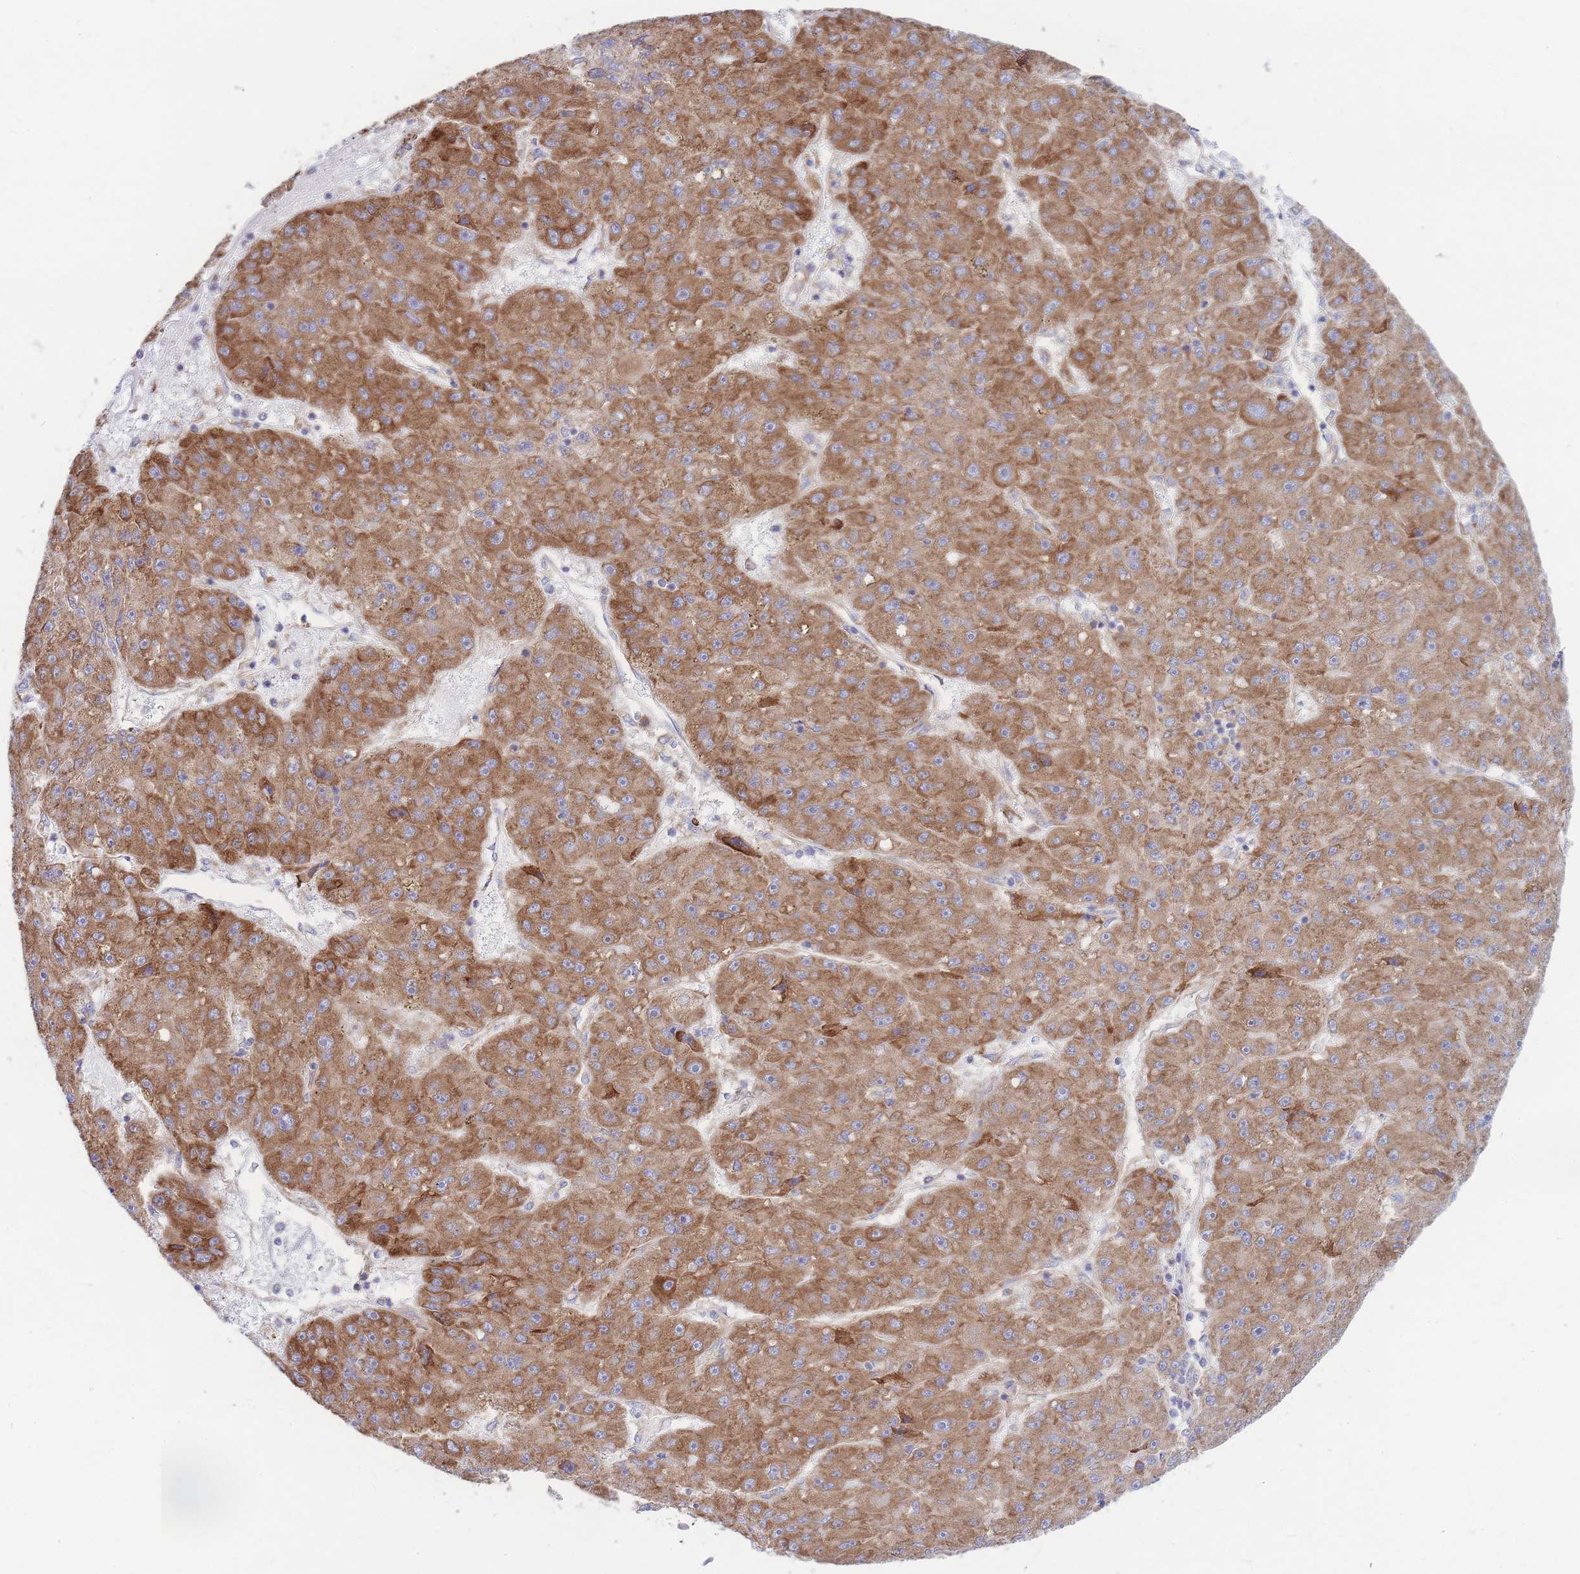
{"staining": {"intensity": "moderate", "quantity": ">75%", "location": "cytoplasmic/membranous"}, "tissue": "liver cancer", "cell_type": "Tumor cells", "image_type": "cancer", "snomed": [{"axis": "morphology", "description": "Carcinoma, Hepatocellular, NOS"}, {"axis": "topography", "description": "Liver"}], "caption": "Liver hepatocellular carcinoma tissue shows moderate cytoplasmic/membranous positivity in approximately >75% of tumor cells (Brightfield microscopy of DAB IHC at high magnification).", "gene": "RPL8", "patient": {"sex": "male", "age": 67}}